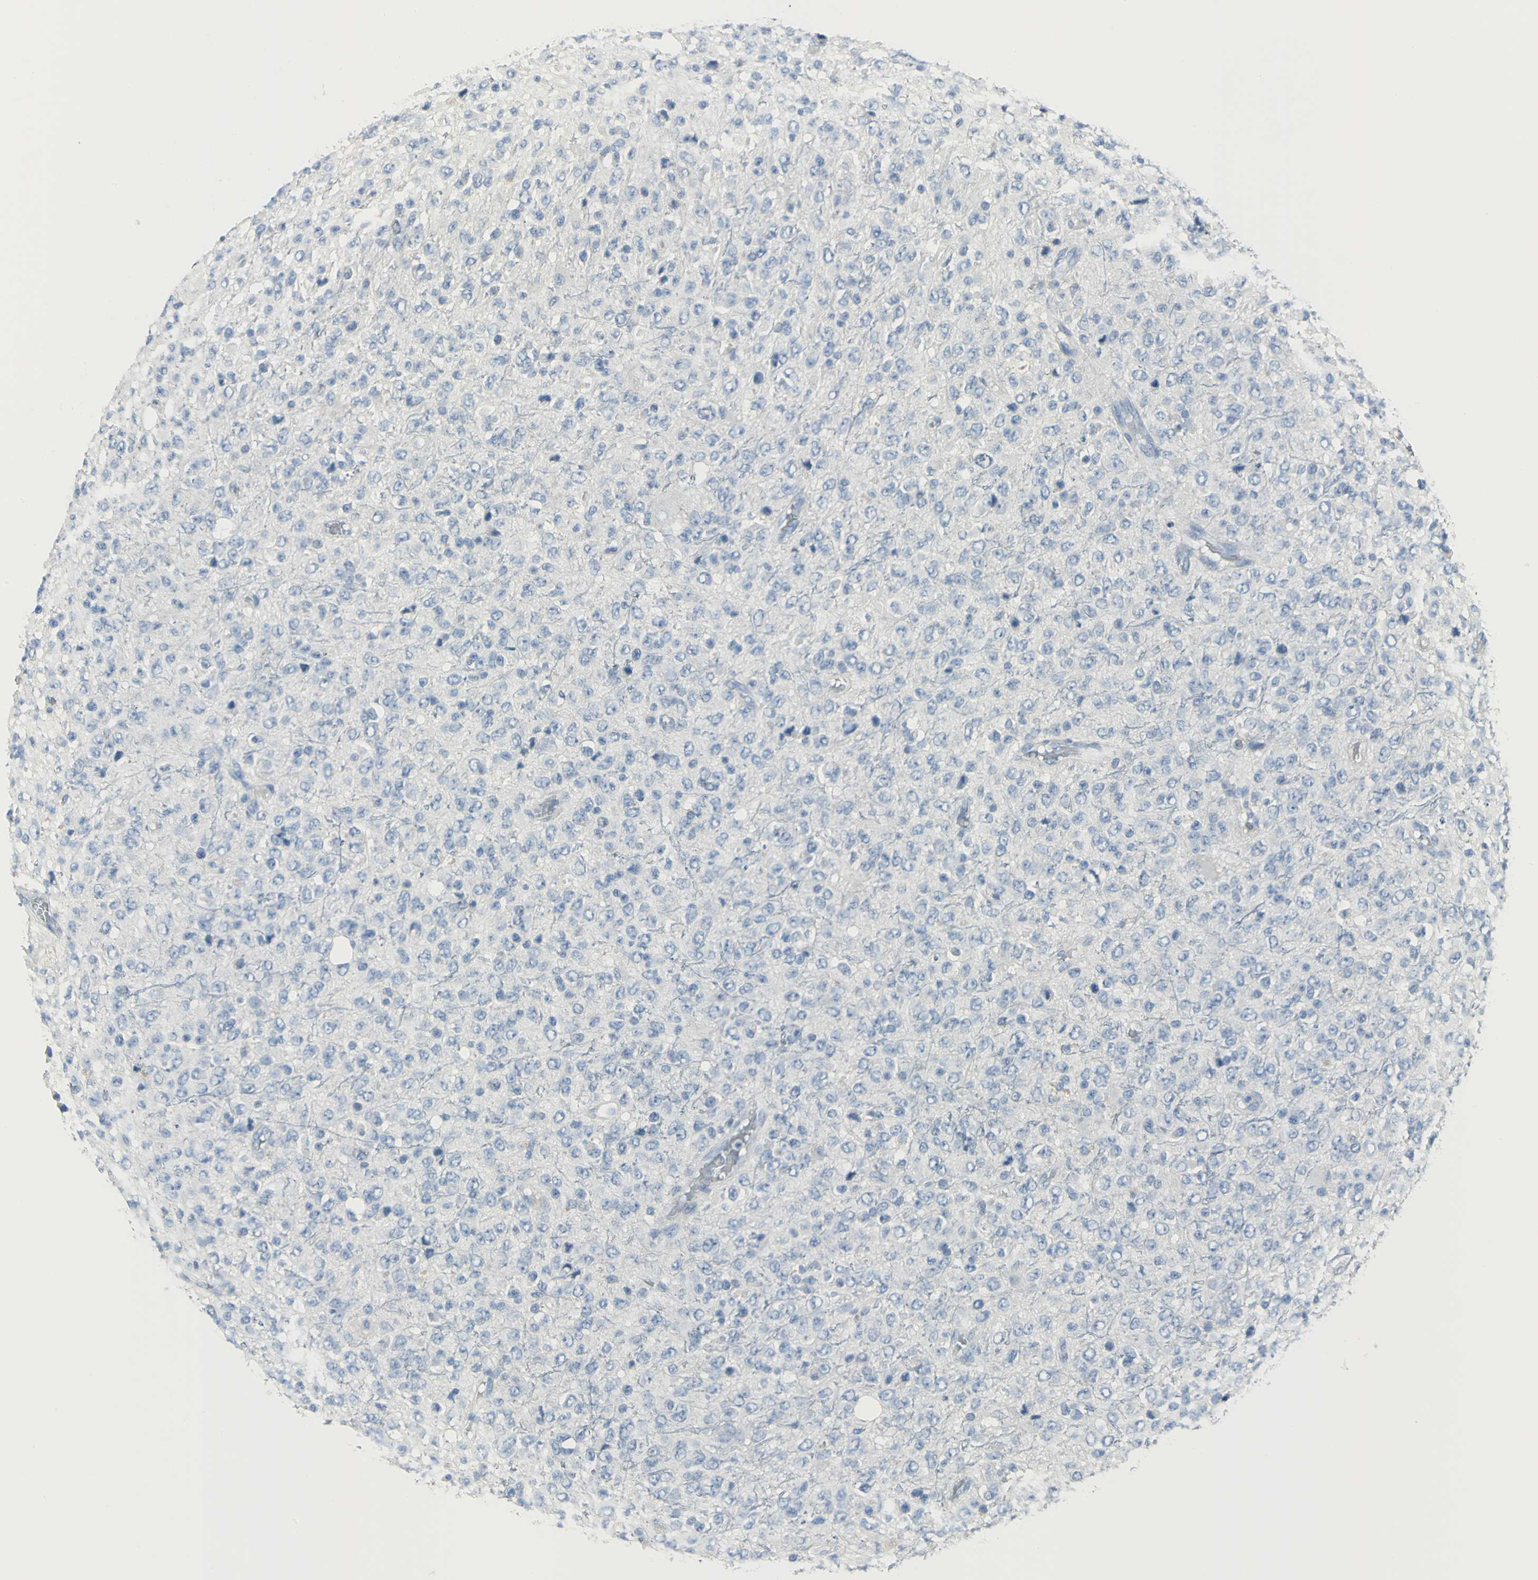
{"staining": {"intensity": "negative", "quantity": "none", "location": "none"}, "tissue": "glioma", "cell_type": "Tumor cells", "image_type": "cancer", "snomed": [{"axis": "morphology", "description": "Glioma, malignant, High grade"}, {"axis": "topography", "description": "pancreas cauda"}], "caption": "Tumor cells are negative for brown protein staining in malignant glioma (high-grade).", "gene": "MCM3", "patient": {"sex": "male", "age": 60}}